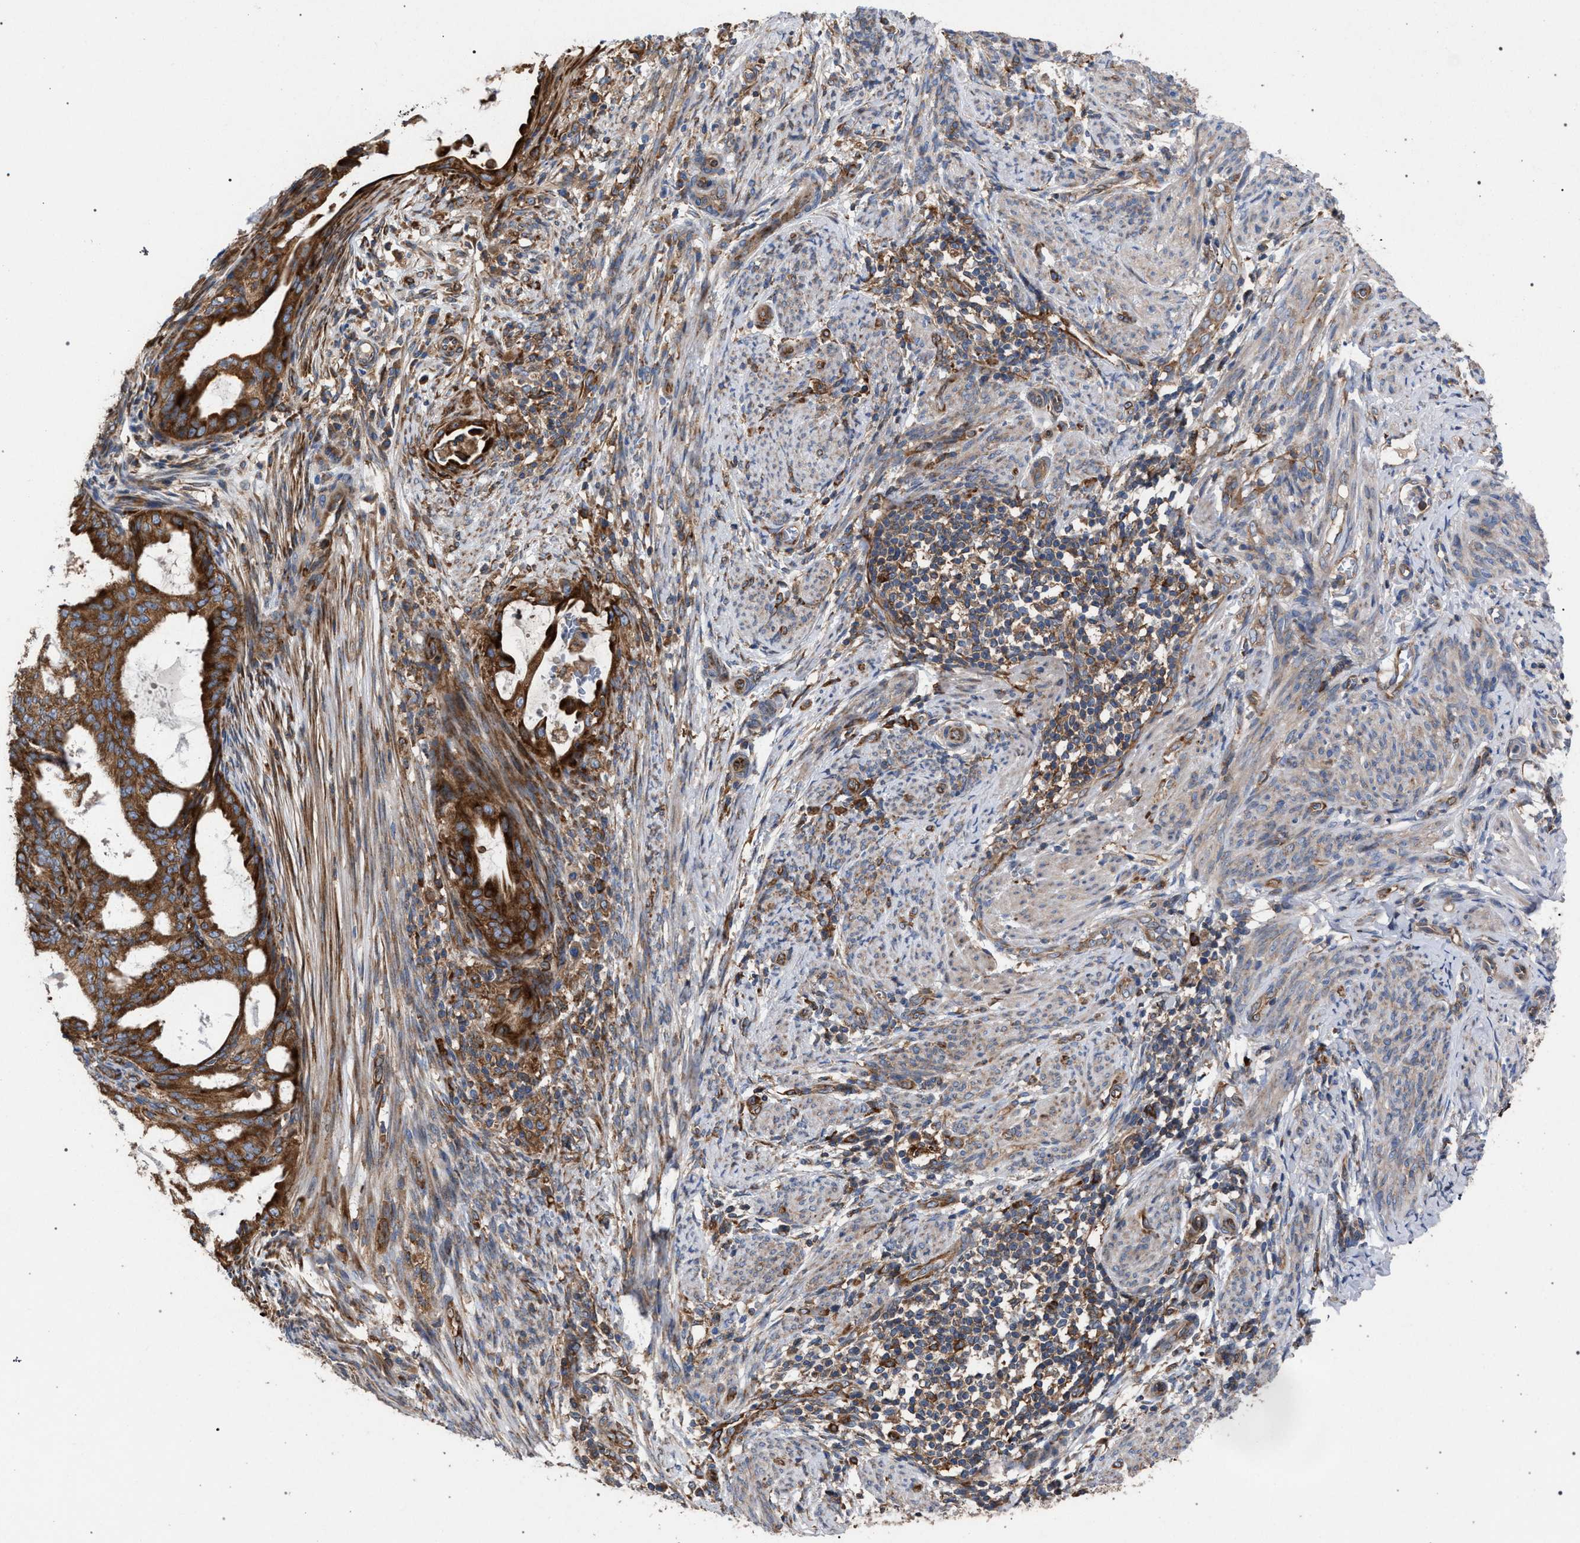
{"staining": {"intensity": "strong", "quantity": ">75%", "location": "cytoplasmic/membranous"}, "tissue": "endometrial cancer", "cell_type": "Tumor cells", "image_type": "cancer", "snomed": [{"axis": "morphology", "description": "Adenocarcinoma, NOS"}, {"axis": "topography", "description": "Endometrium"}], "caption": "There is high levels of strong cytoplasmic/membranous positivity in tumor cells of endometrial cancer, as demonstrated by immunohistochemical staining (brown color).", "gene": "CDR2L", "patient": {"sex": "female", "age": 58}}